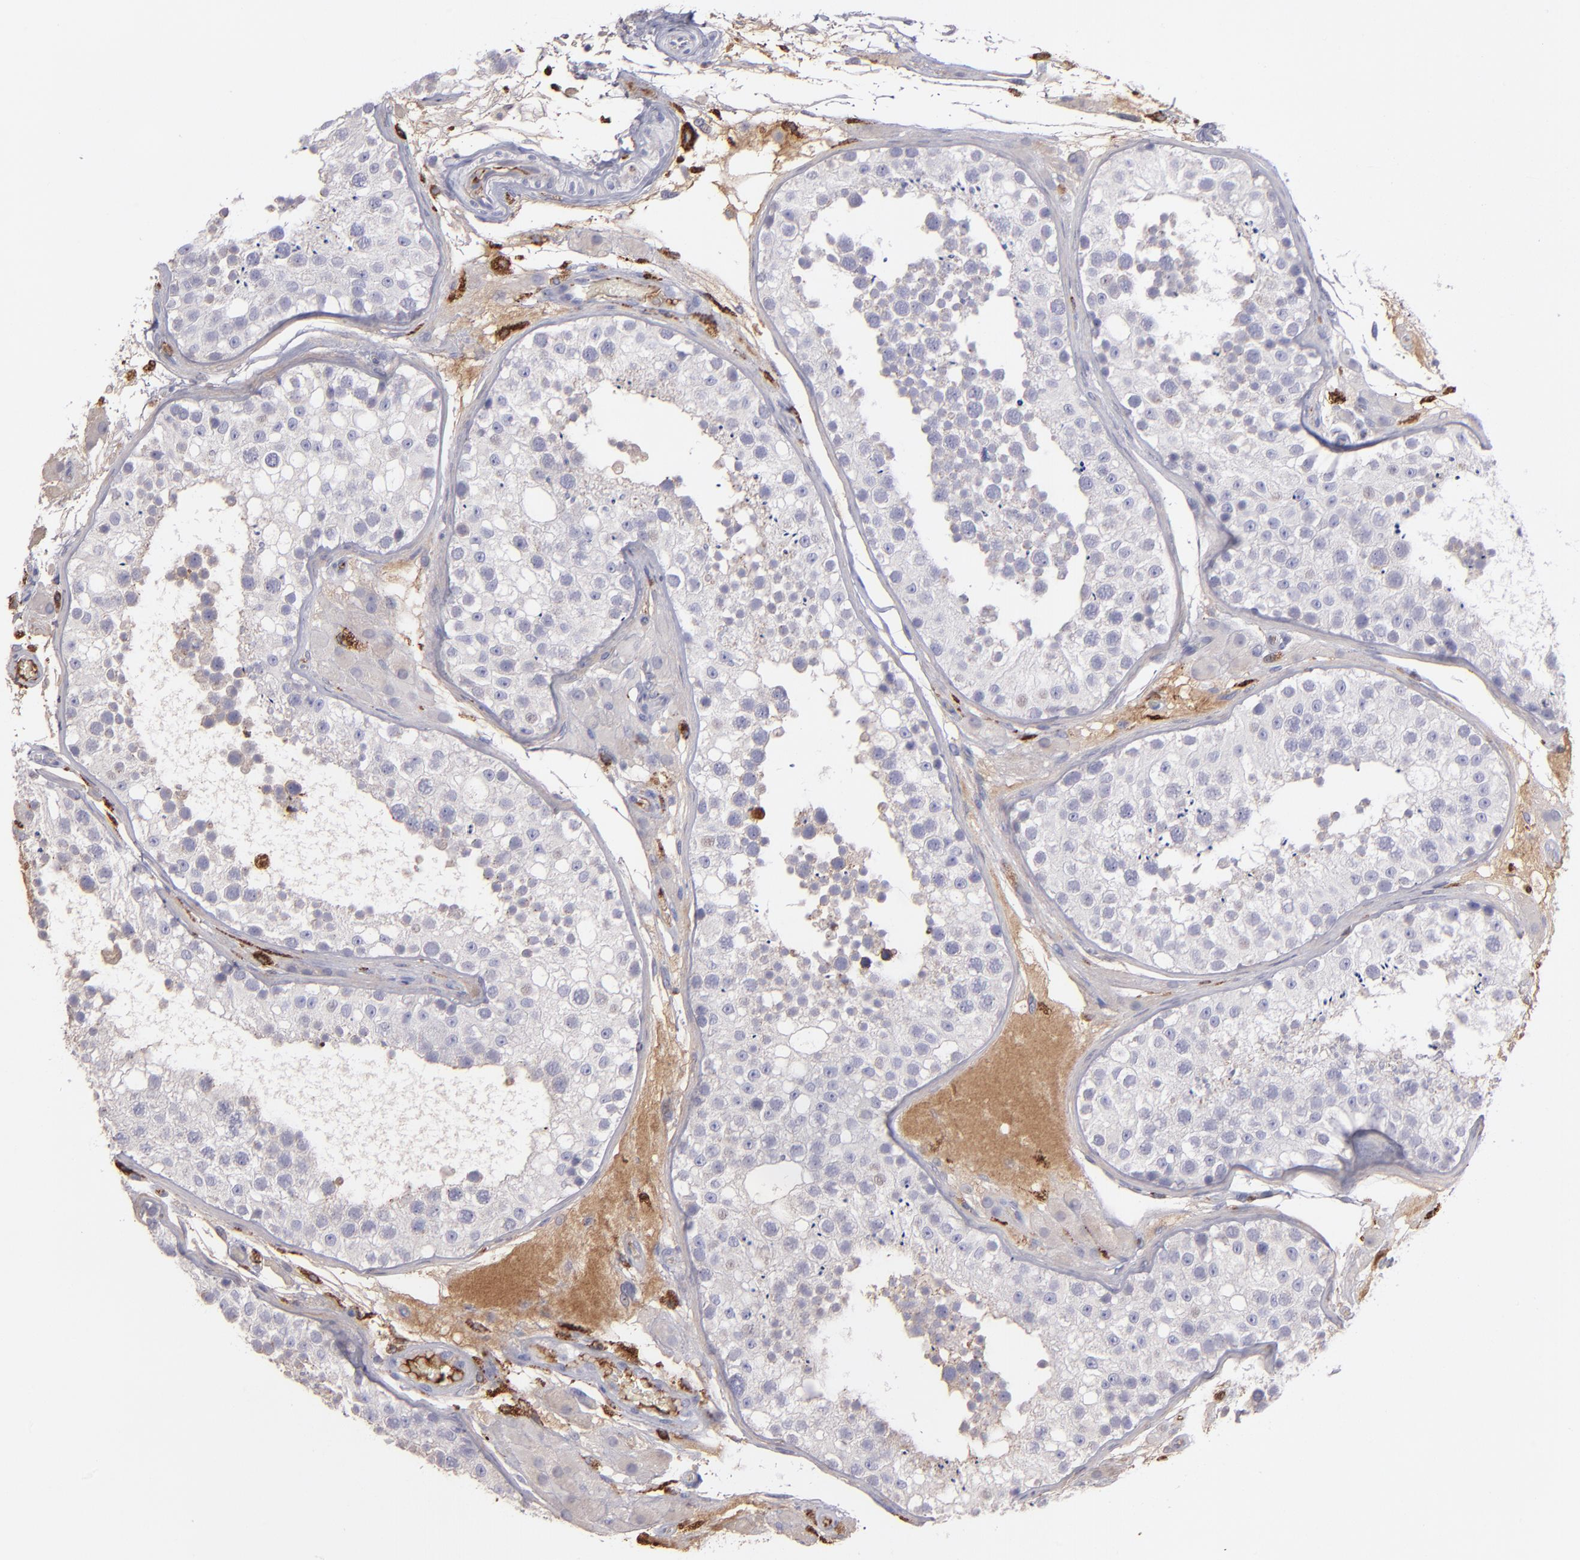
{"staining": {"intensity": "weak", "quantity": "<25%", "location": "cytoplasmic/membranous"}, "tissue": "testis", "cell_type": "Cells in seminiferous ducts", "image_type": "normal", "snomed": [{"axis": "morphology", "description": "Normal tissue, NOS"}, {"axis": "topography", "description": "Testis"}], "caption": "Cells in seminiferous ducts are negative for brown protein staining in normal testis. (DAB immunohistochemistry (IHC) visualized using brightfield microscopy, high magnification).", "gene": "C1QA", "patient": {"sex": "male", "age": 26}}